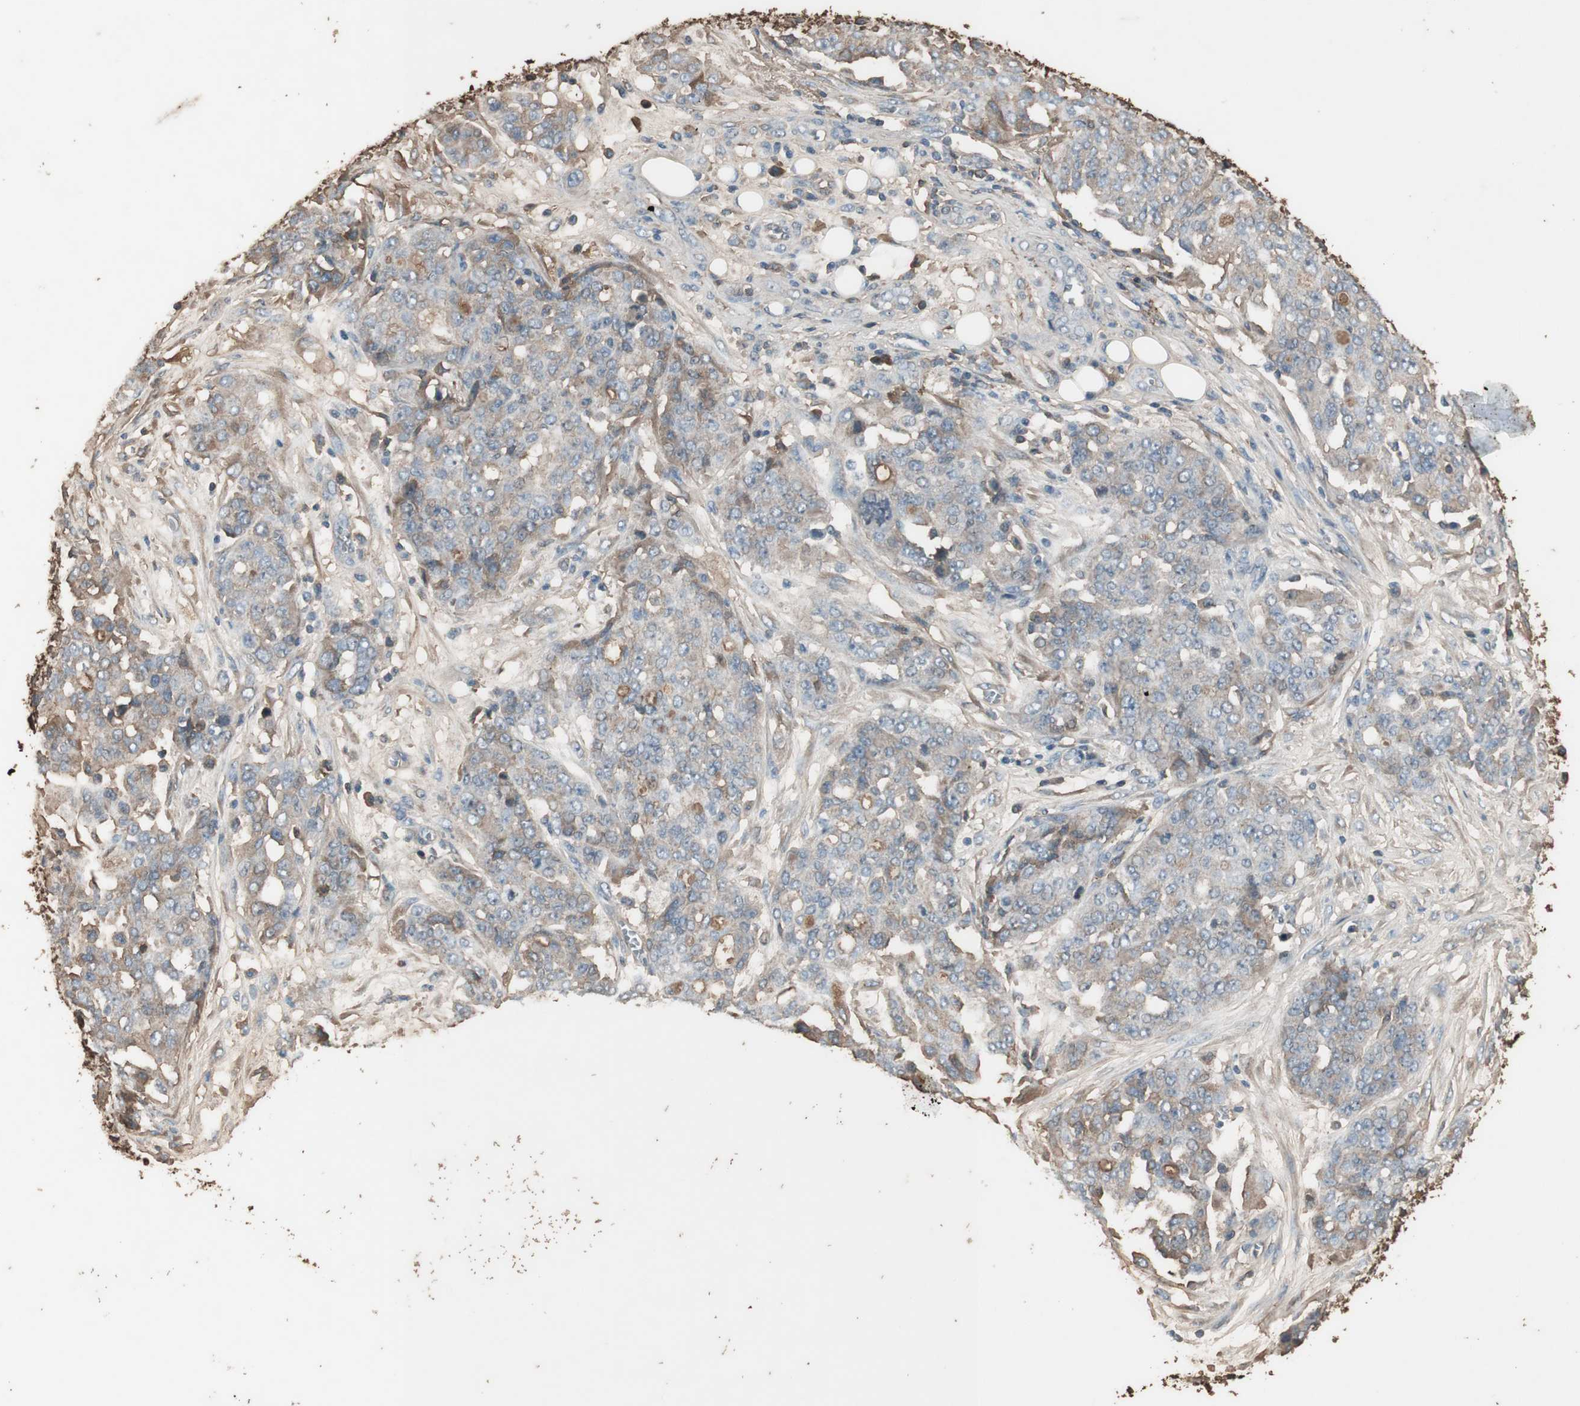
{"staining": {"intensity": "negative", "quantity": "none", "location": "none"}, "tissue": "ovarian cancer", "cell_type": "Tumor cells", "image_type": "cancer", "snomed": [{"axis": "morphology", "description": "Cystadenocarcinoma, serous, NOS"}, {"axis": "topography", "description": "Soft tissue"}, {"axis": "topography", "description": "Ovary"}], "caption": "IHC image of ovarian serous cystadenocarcinoma stained for a protein (brown), which exhibits no positivity in tumor cells. (DAB immunohistochemistry visualized using brightfield microscopy, high magnification).", "gene": "MMP14", "patient": {"sex": "female", "age": 57}}